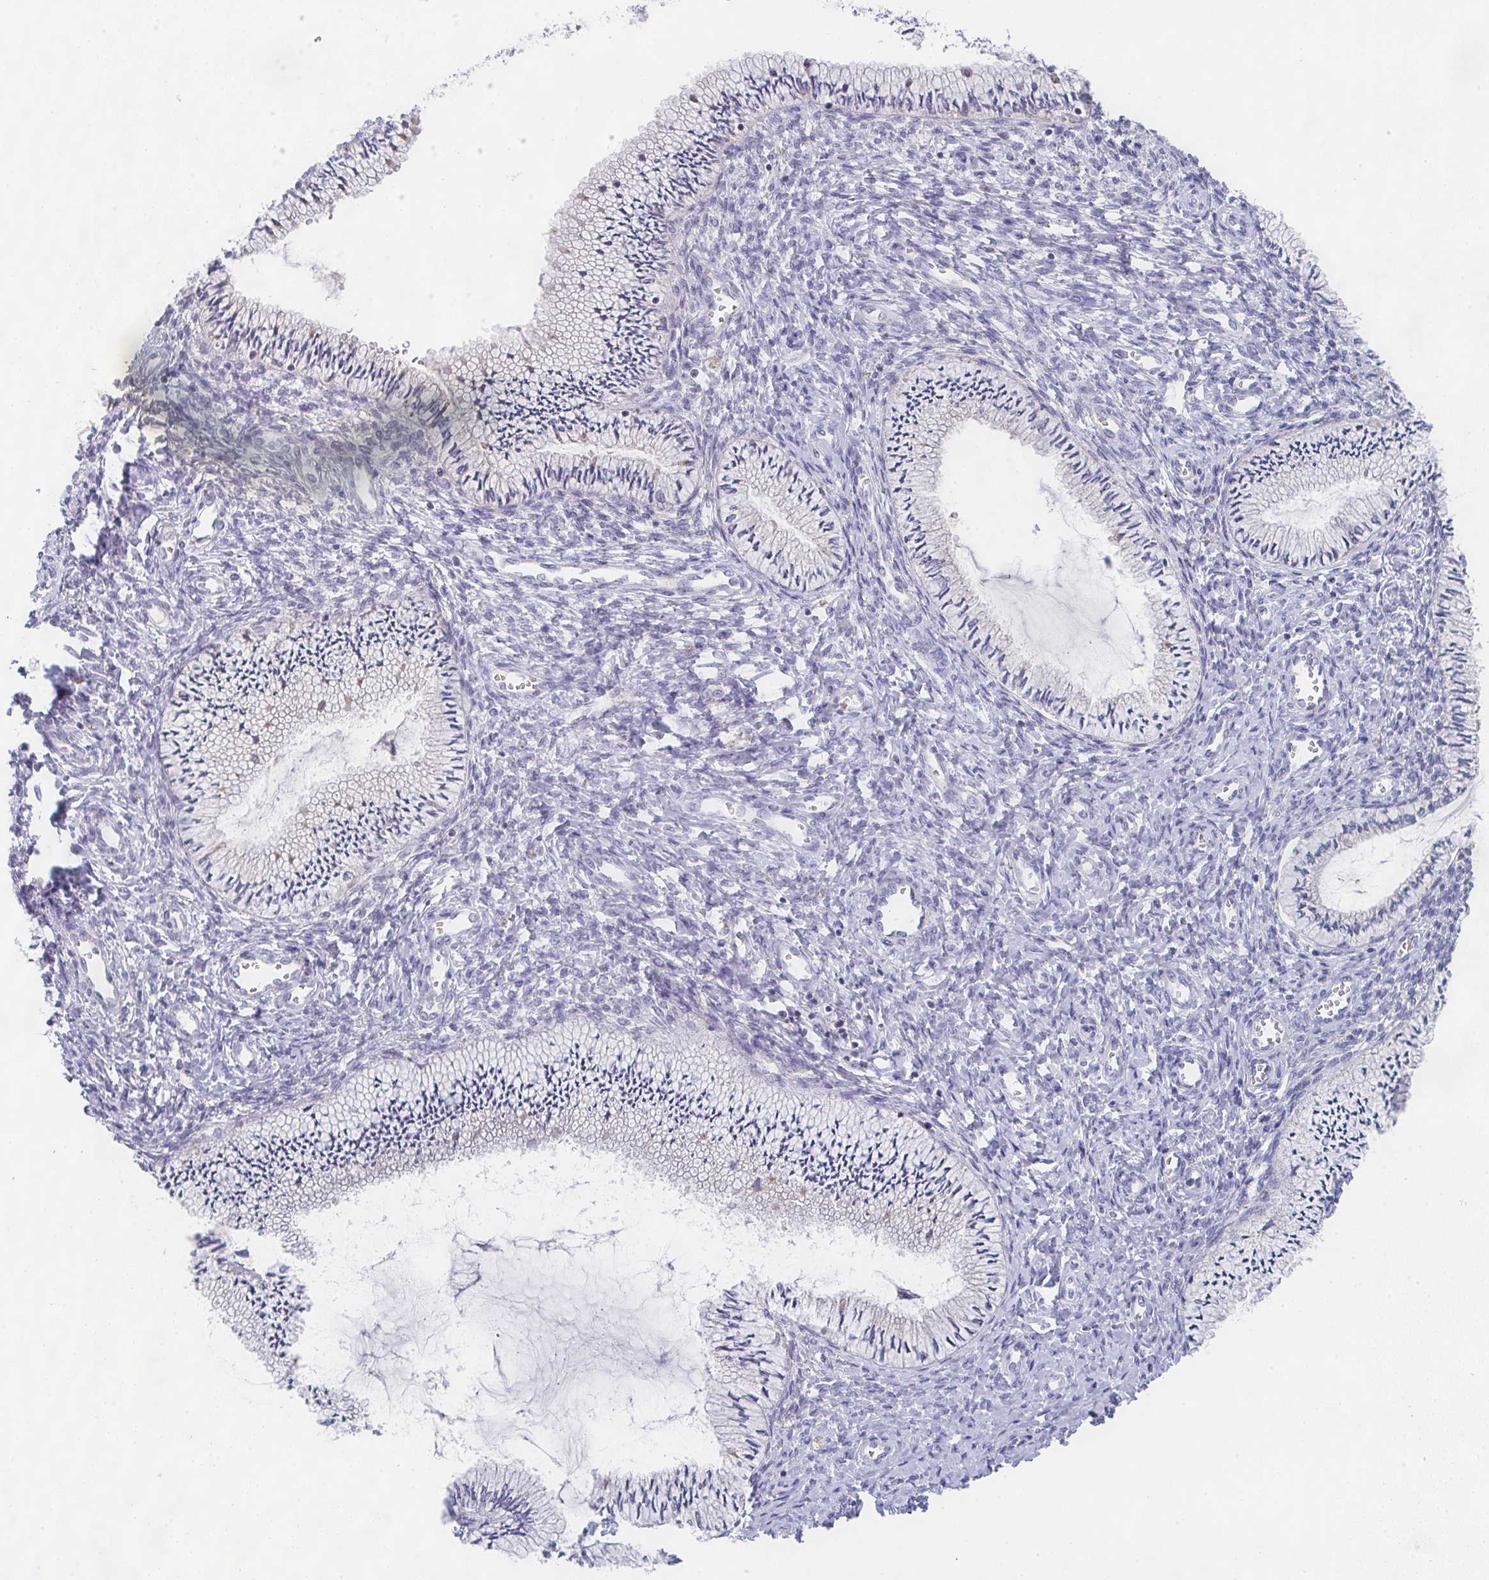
{"staining": {"intensity": "negative", "quantity": "none", "location": "none"}, "tissue": "cervix", "cell_type": "Glandular cells", "image_type": "normal", "snomed": [{"axis": "morphology", "description": "Normal tissue, NOS"}, {"axis": "topography", "description": "Cervix"}], "caption": "Cervix stained for a protein using IHC reveals no expression glandular cells.", "gene": "CHMP5", "patient": {"sex": "female", "age": 24}}